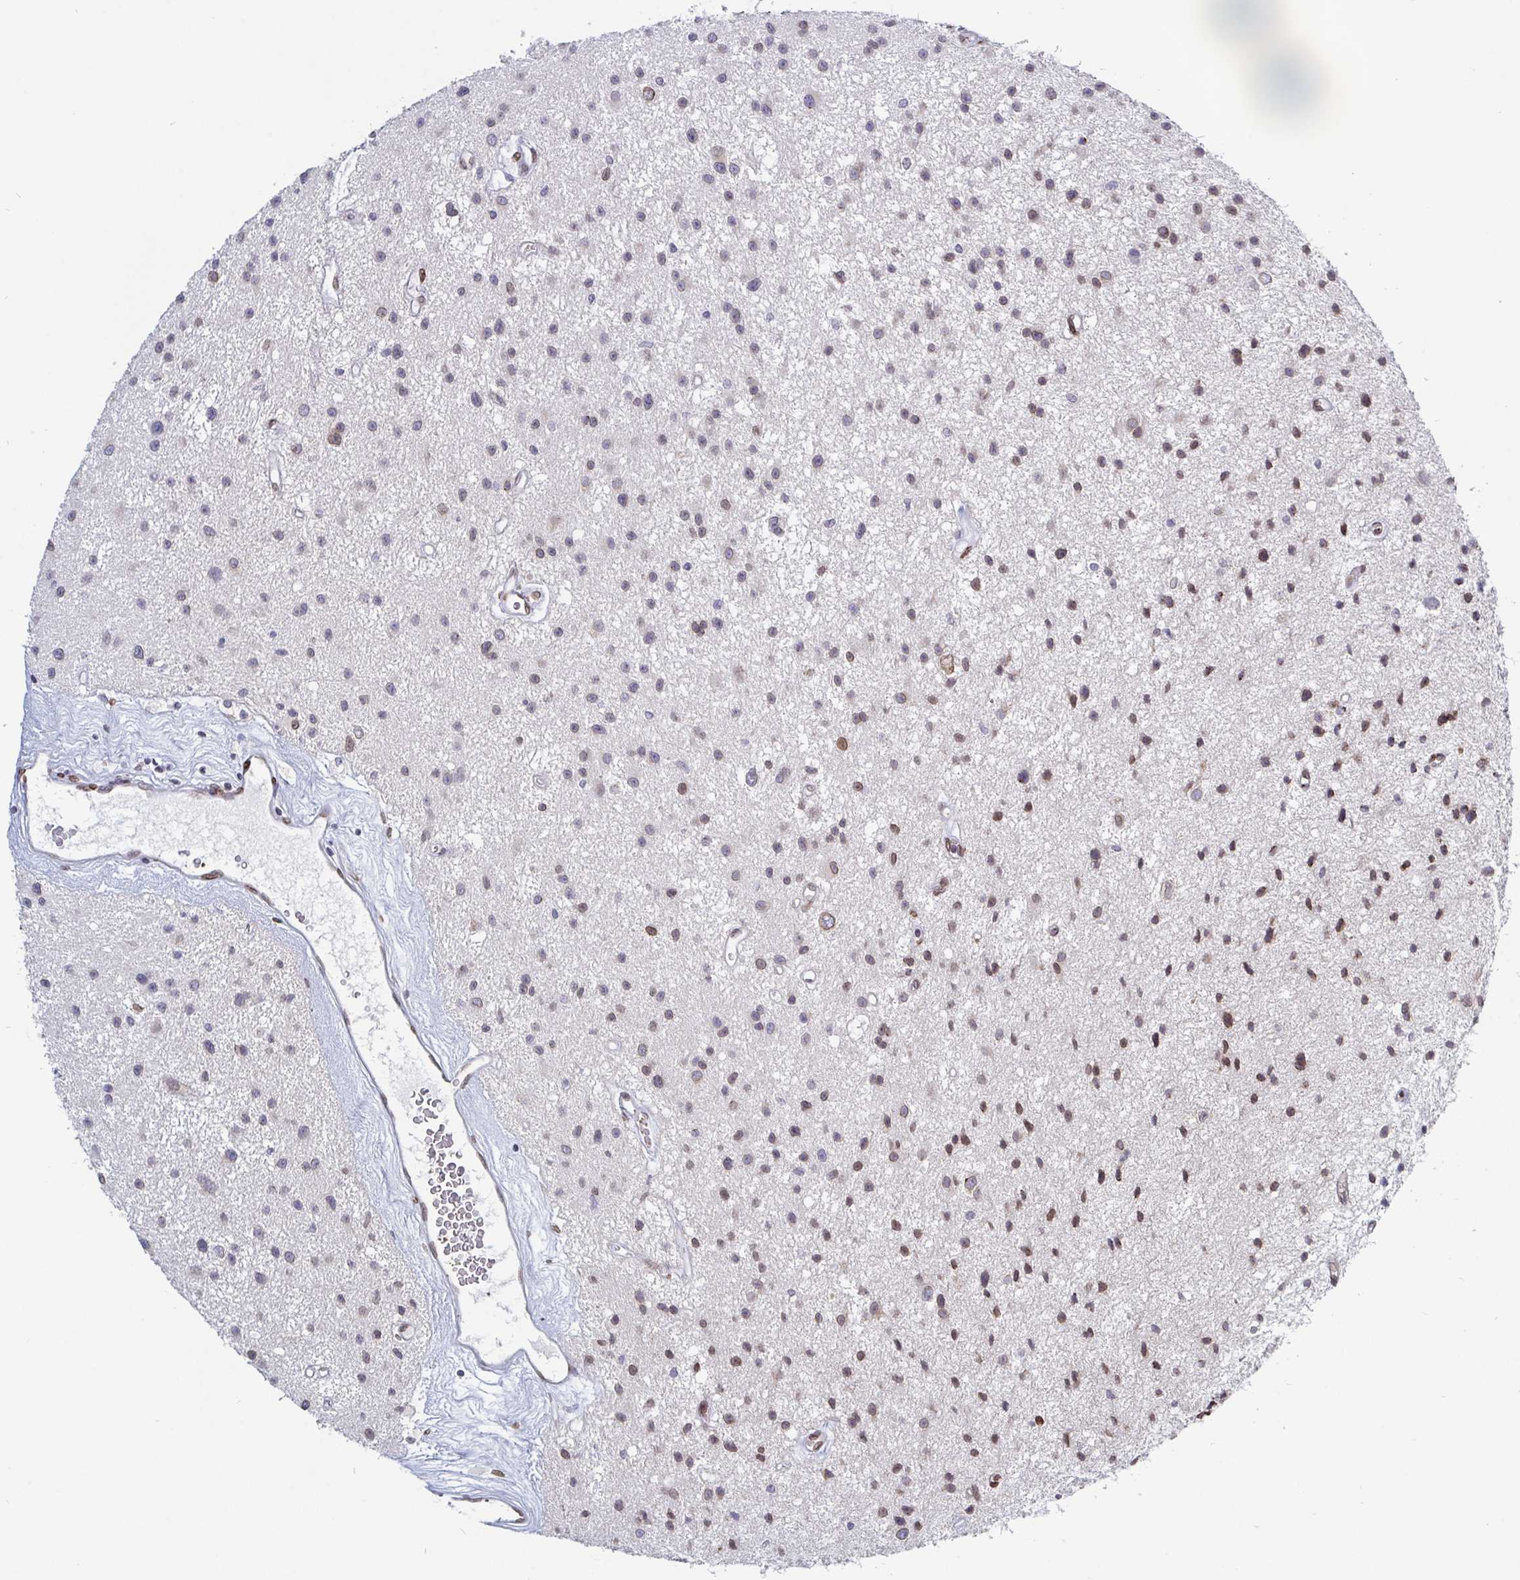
{"staining": {"intensity": "weak", "quantity": "<25%", "location": "nuclear"}, "tissue": "glioma", "cell_type": "Tumor cells", "image_type": "cancer", "snomed": [{"axis": "morphology", "description": "Glioma, malignant, Low grade"}, {"axis": "topography", "description": "Brain"}], "caption": "Immunohistochemistry micrograph of malignant glioma (low-grade) stained for a protein (brown), which displays no positivity in tumor cells. (Brightfield microscopy of DAB immunohistochemistry at high magnification).", "gene": "EMD", "patient": {"sex": "male", "age": 43}}